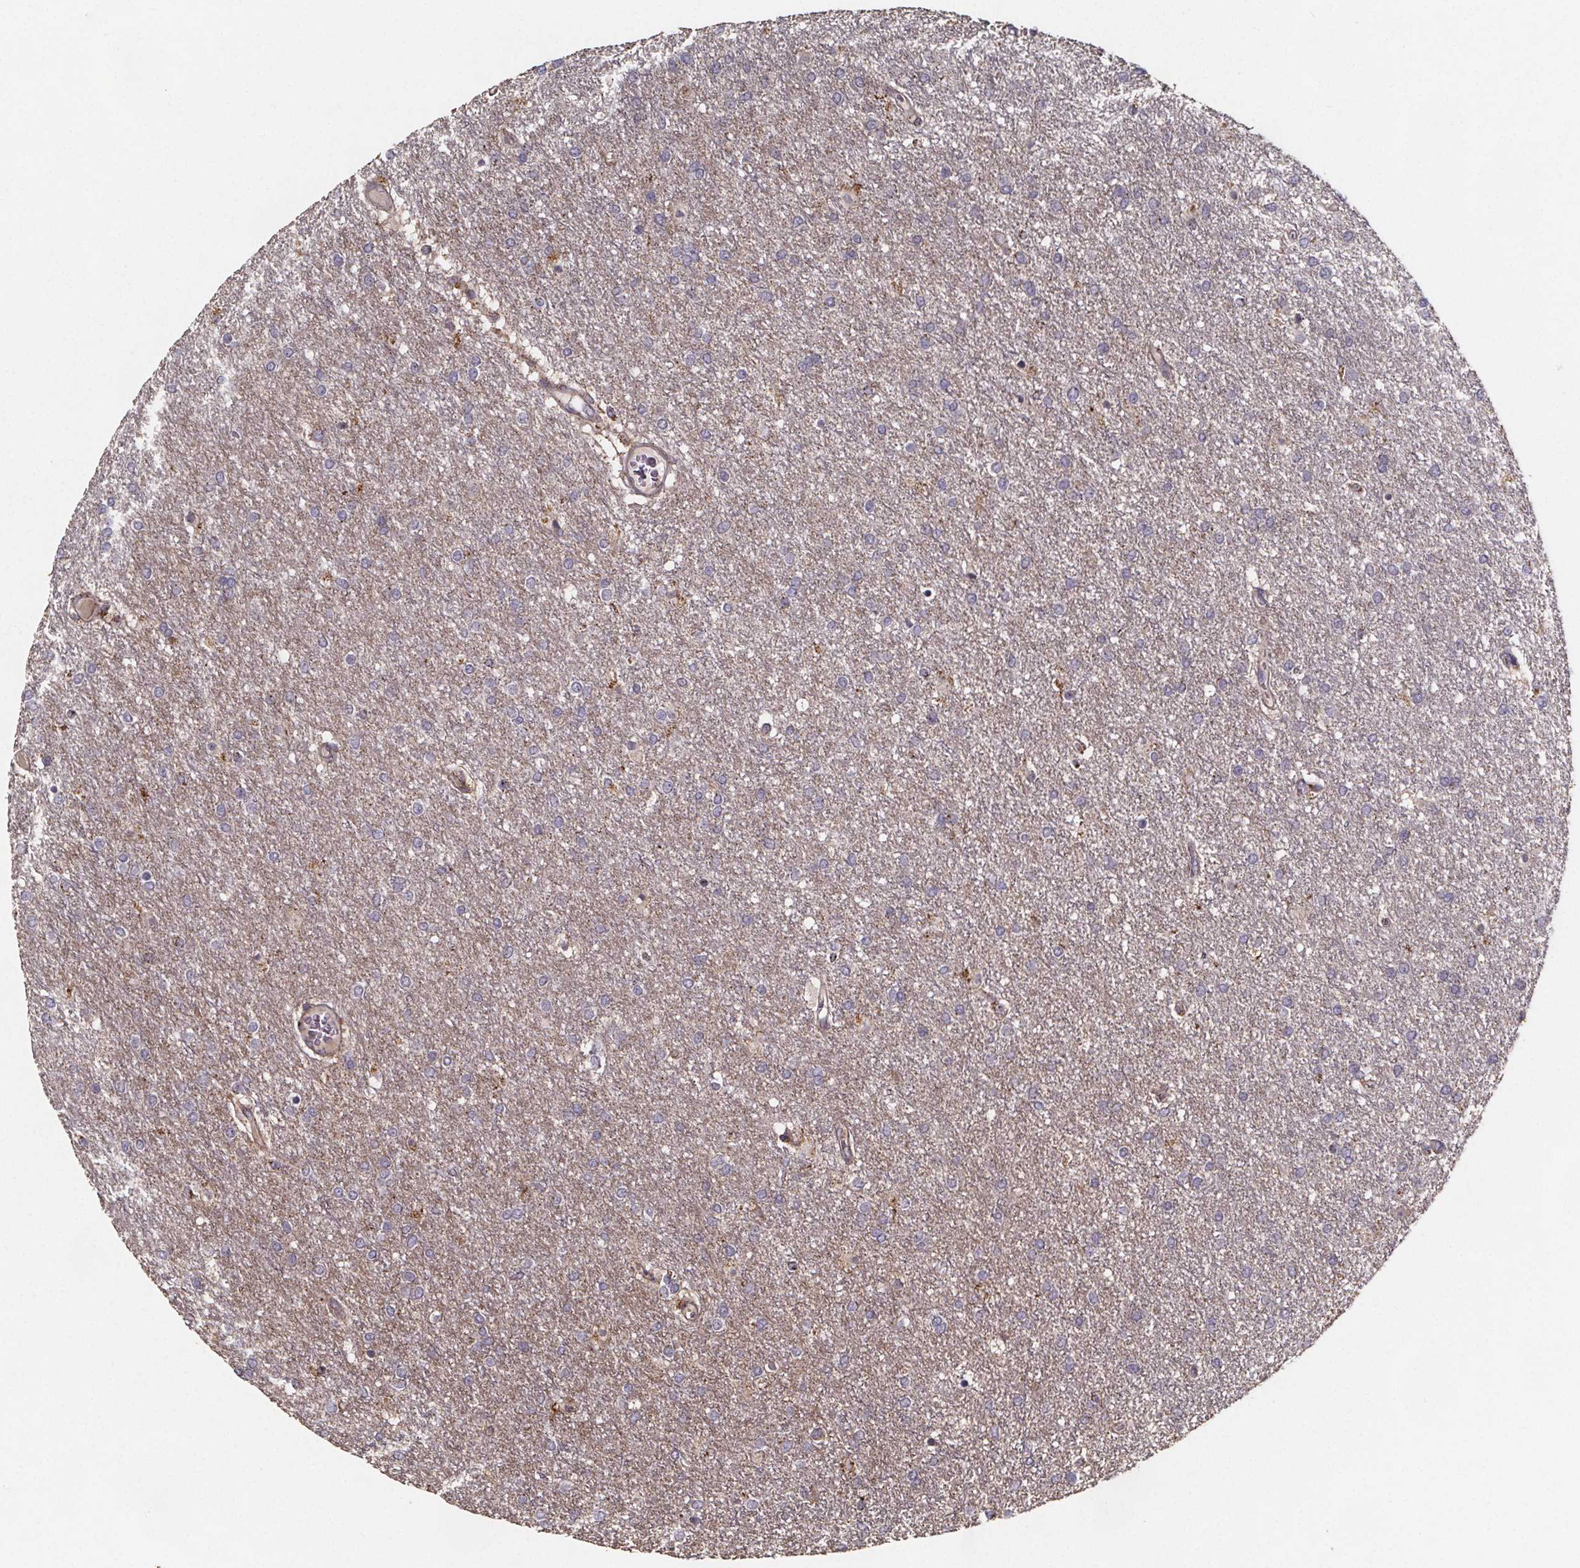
{"staining": {"intensity": "negative", "quantity": "none", "location": "none"}, "tissue": "glioma", "cell_type": "Tumor cells", "image_type": "cancer", "snomed": [{"axis": "morphology", "description": "Glioma, malignant, High grade"}, {"axis": "topography", "description": "Brain"}], "caption": "This is an IHC histopathology image of human glioma. There is no staining in tumor cells.", "gene": "ZNF879", "patient": {"sex": "female", "age": 61}}